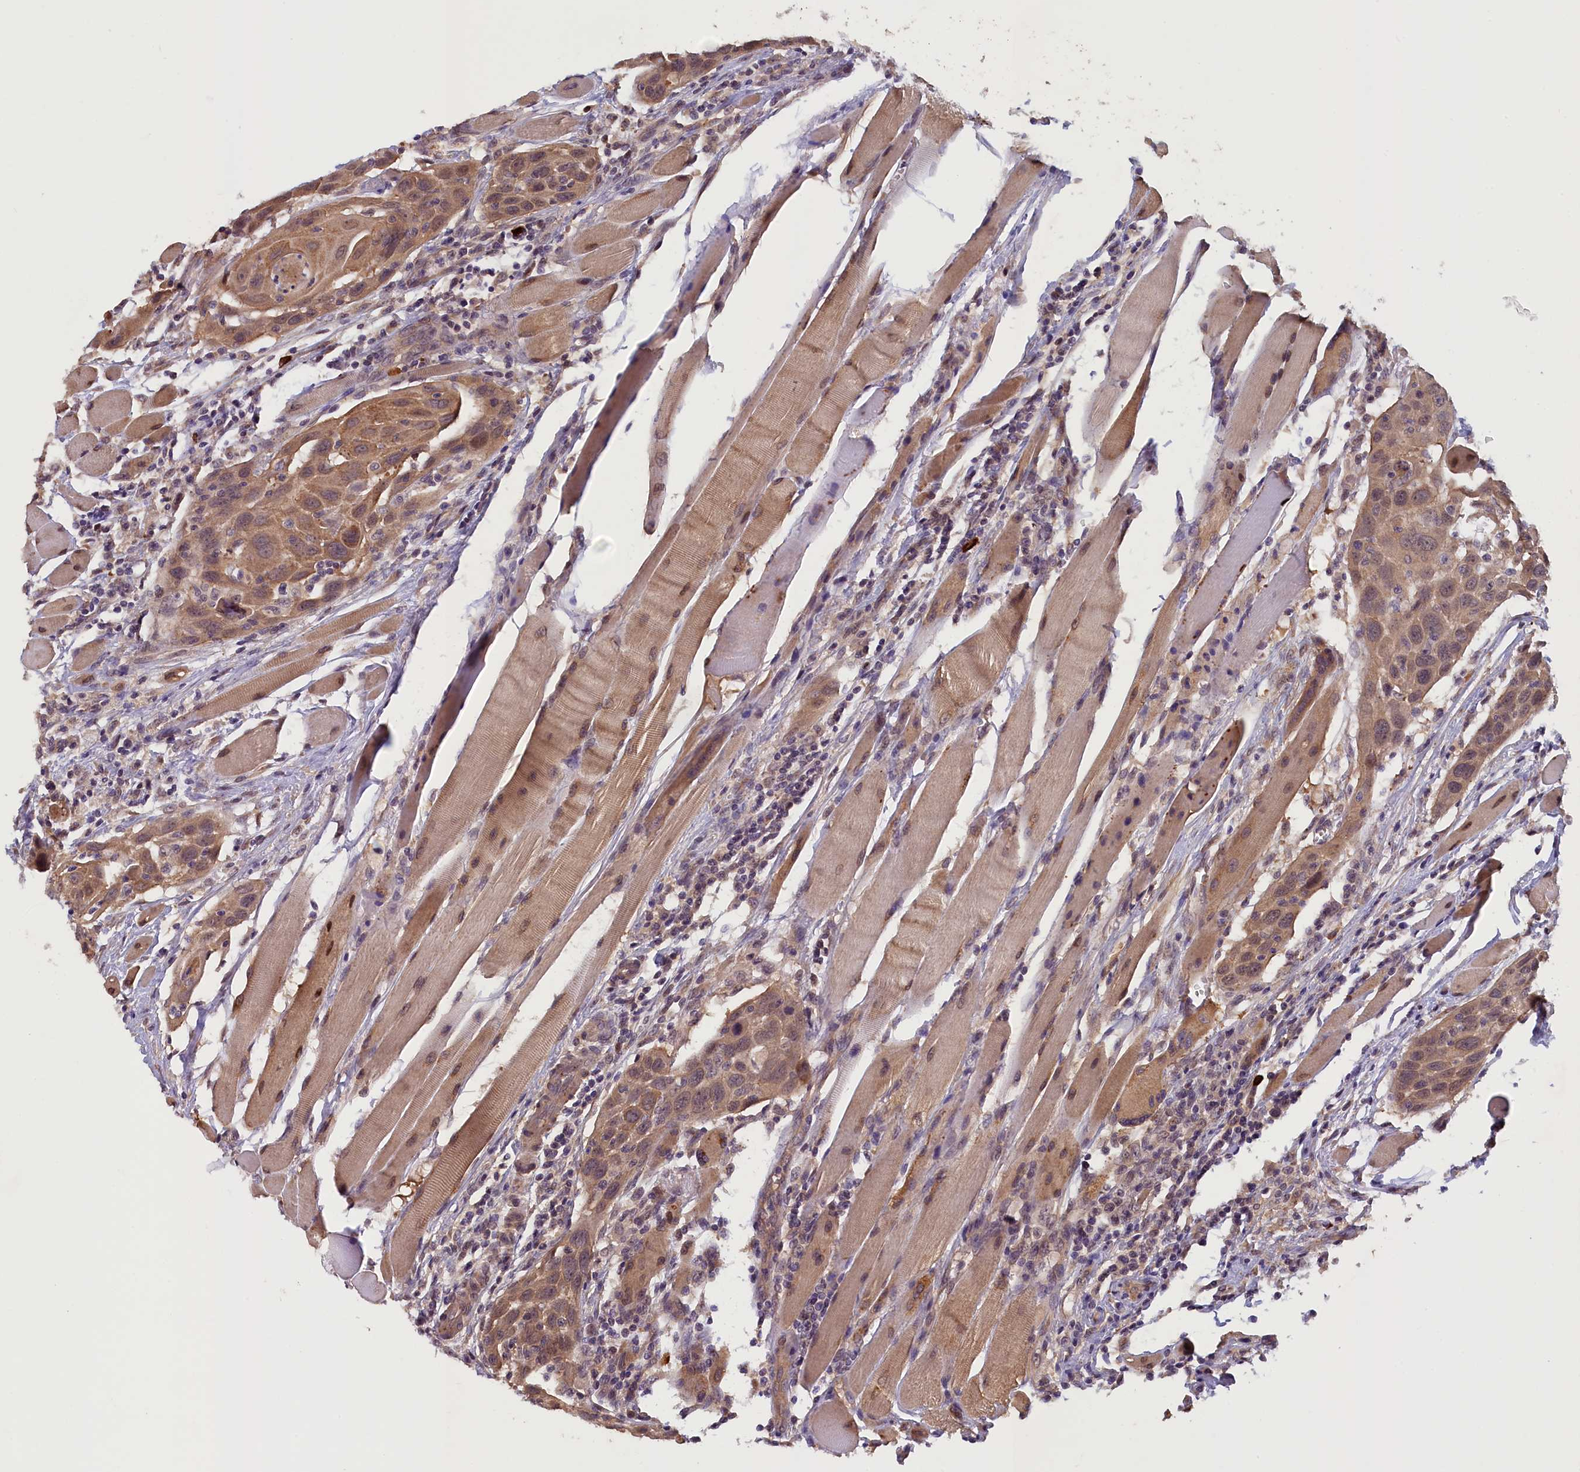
{"staining": {"intensity": "moderate", "quantity": ">75%", "location": "cytoplasmic/membranous"}, "tissue": "head and neck cancer", "cell_type": "Tumor cells", "image_type": "cancer", "snomed": [{"axis": "morphology", "description": "Squamous cell carcinoma, NOS"}, {"axis": "topography", "description": "Oral tissue"}, {"axis": "topography", "description": "Head-Neck"}], "caption": "About >75% of tumor cells in human squamous cell carcinoma (head and neck) reveal moderate cytoplasmic/membranous protein staining as visualized by brown immunohistochemical staining.", "gene": "CCDC9B", "patient": {"sex": "female", "age": 50}}